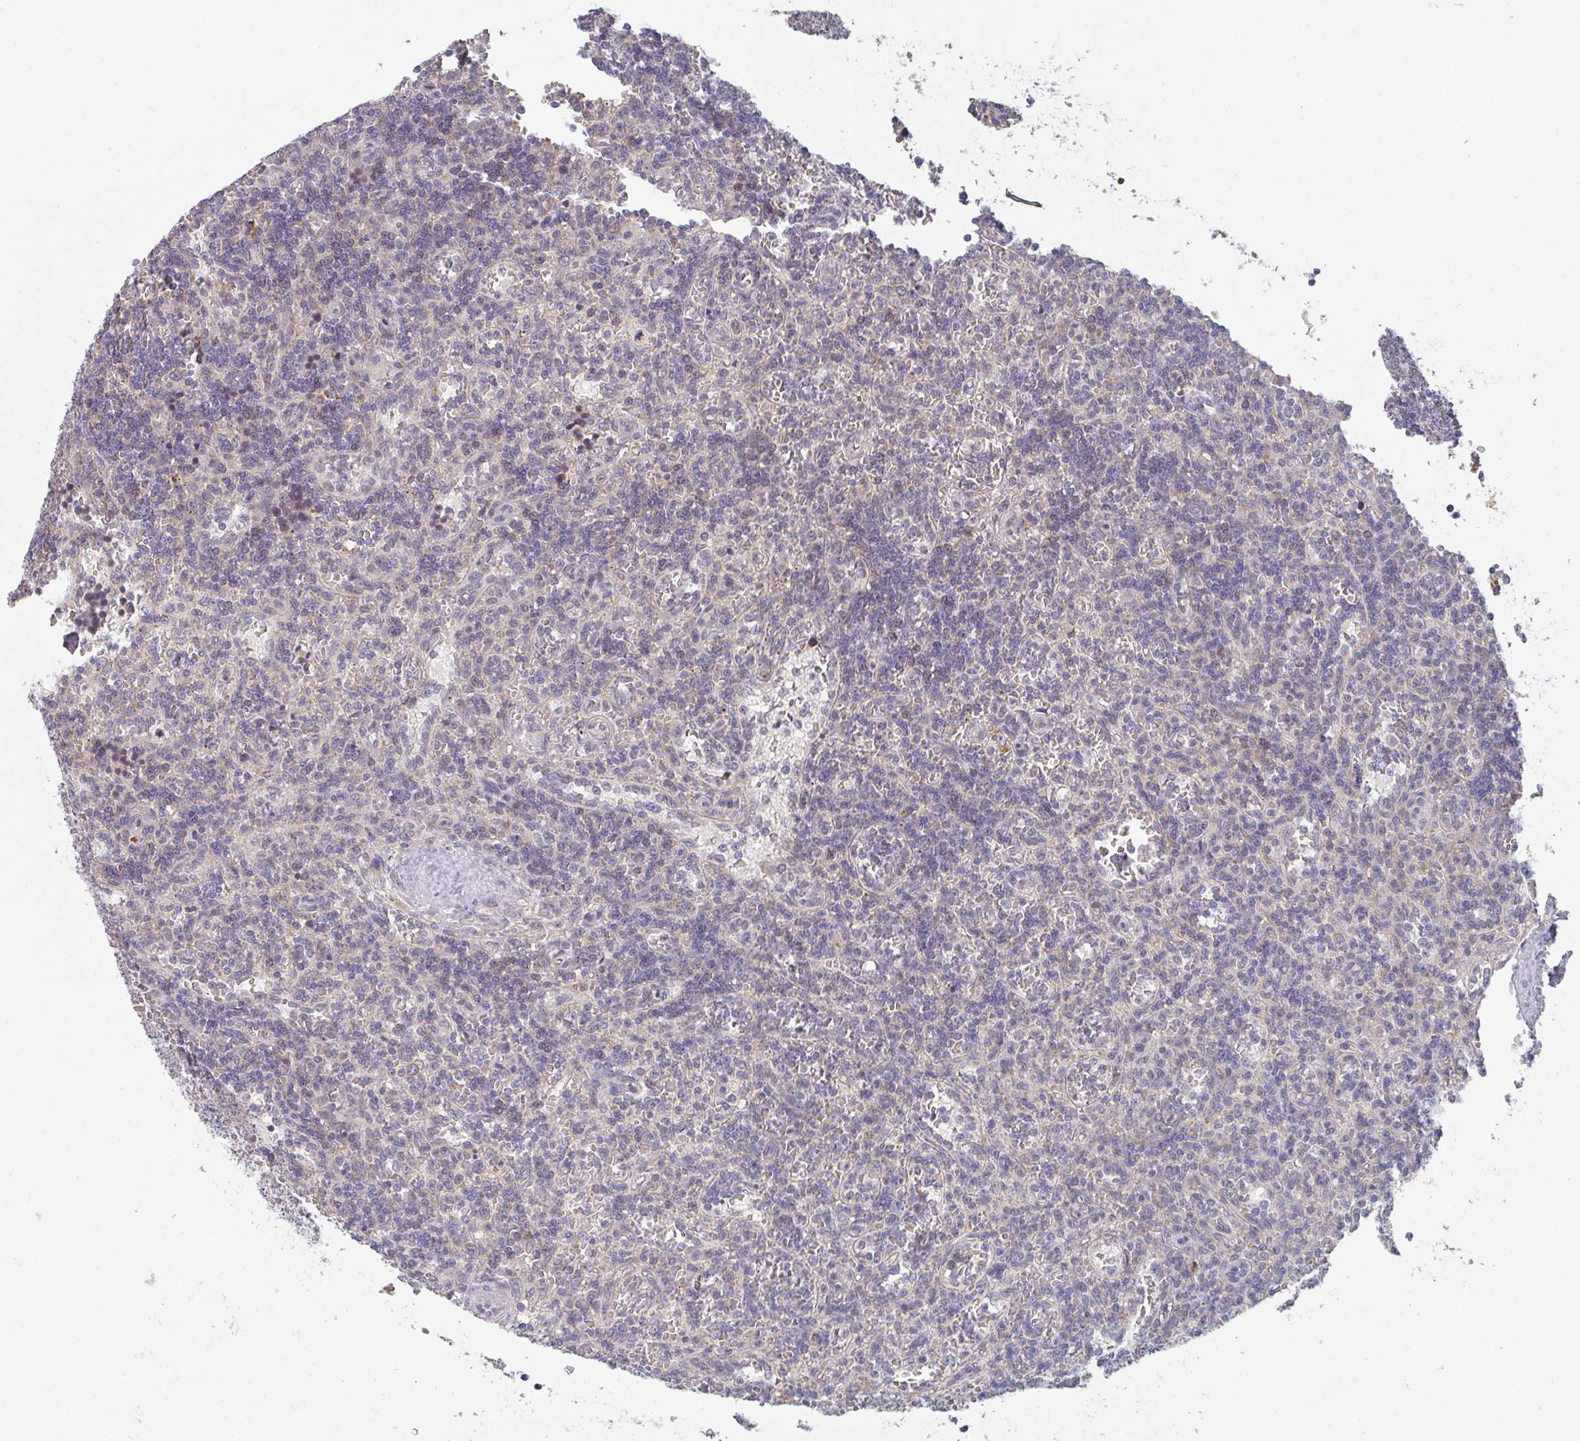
{"staining": {"intensity": "negative", "quantity": "none", "location": "none"}, "tissue": "lymphoma", "cell_type": "Tumor cells", "image_type": "cancer", "snomed": [{"axis": "morphology", "description": "Malignant lymphoma, non-Hodgkin's type, Low grade"}, {"axis": "topography", "description": "Spleen"}], "caption": "Malignant lymphoma, non-Hodgkin's type (low-grade) was stained to show a protein in brown. There is no significant positivity in tumor cells.", "gene": "ELOVL1", "patient": {"sex": "male", "age": 73}}